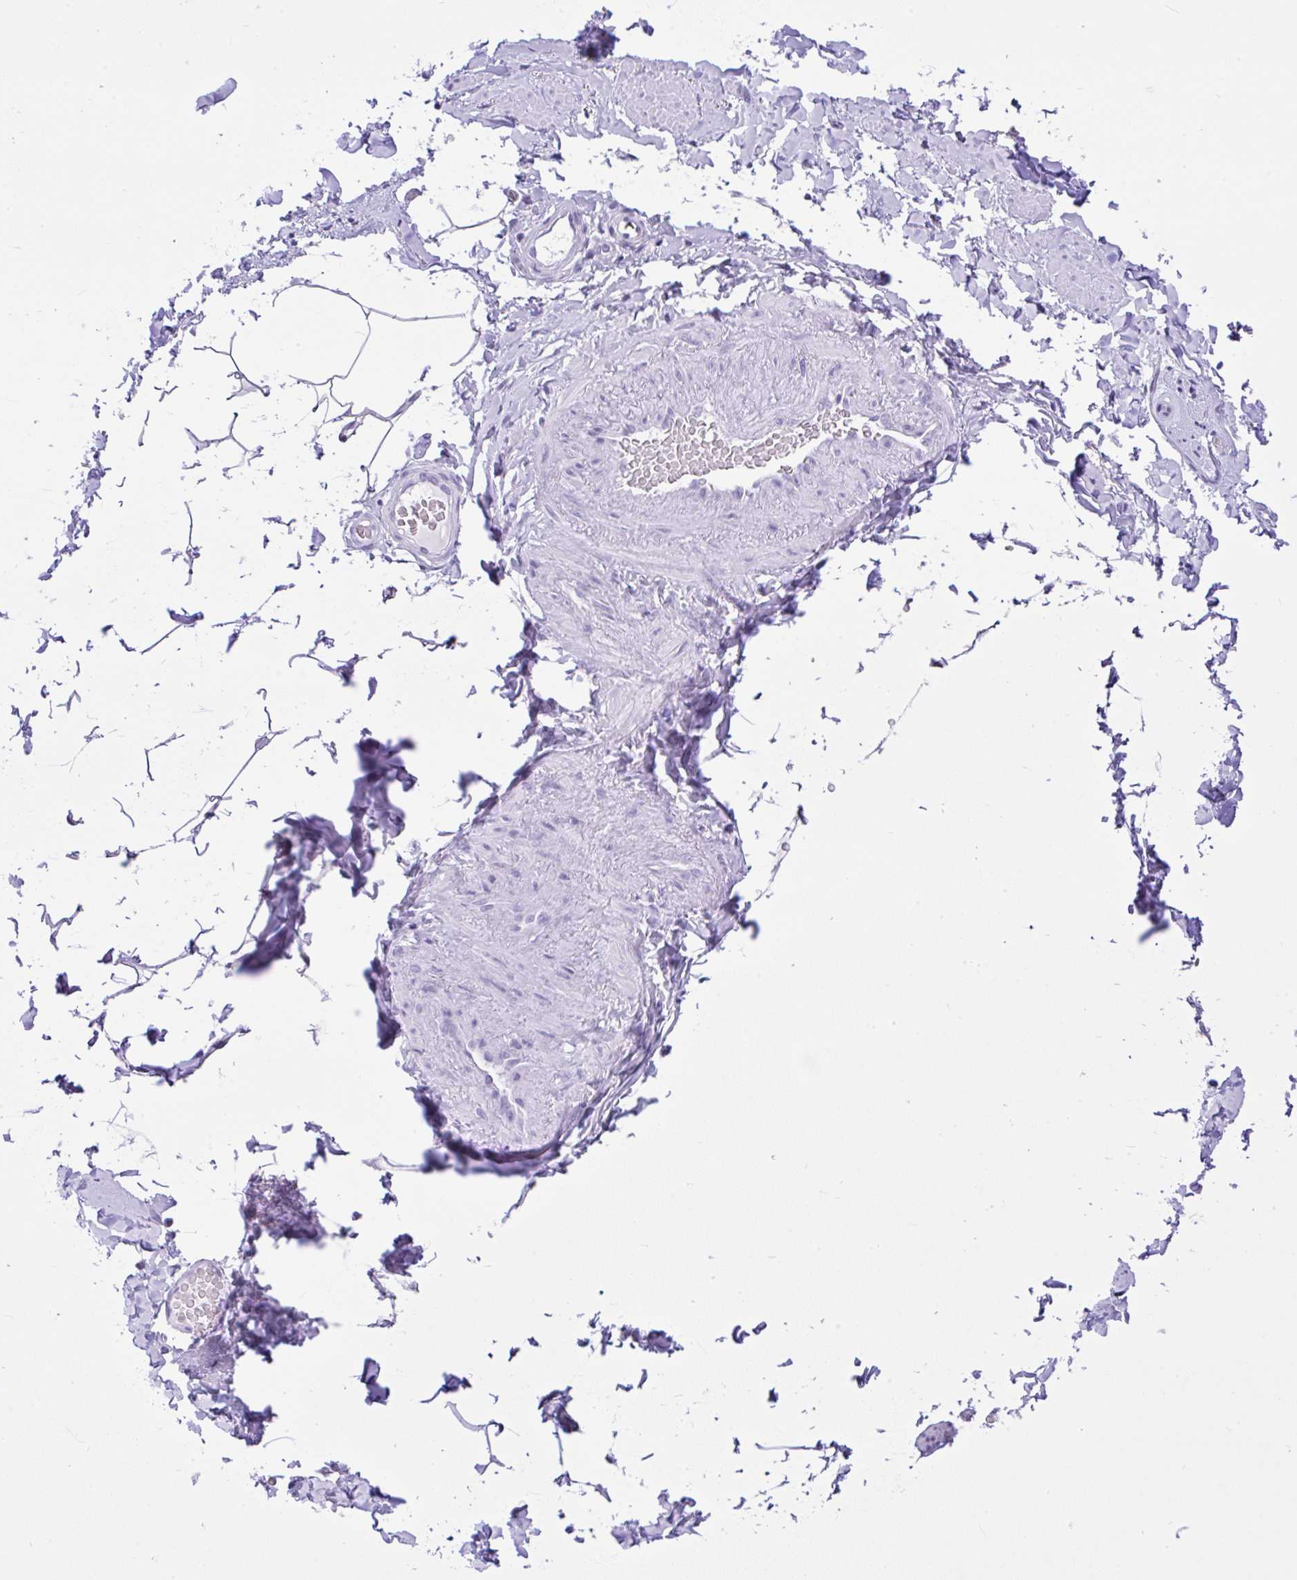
{"staining": {"intensity": "negative", "quantity": "none", "location": "none"}, "tissue": "adipose tissue", "cell_type": "Adipocytes", "image_type": "normal", "snomed": [{"axis": "morphology", "description": "Normal tissue, NOS"}, {"axis": "topography", "description": "Vascular tissue"}, {"axis": "topography", "description": "Peripheral nerve tissue"}], "caption": "Human adipose tissue stained for a protein using IHC demonstrates no positivity in adipocytes.", "gene": "KRT27", "patient": {"sex": "male", "age": 41}}